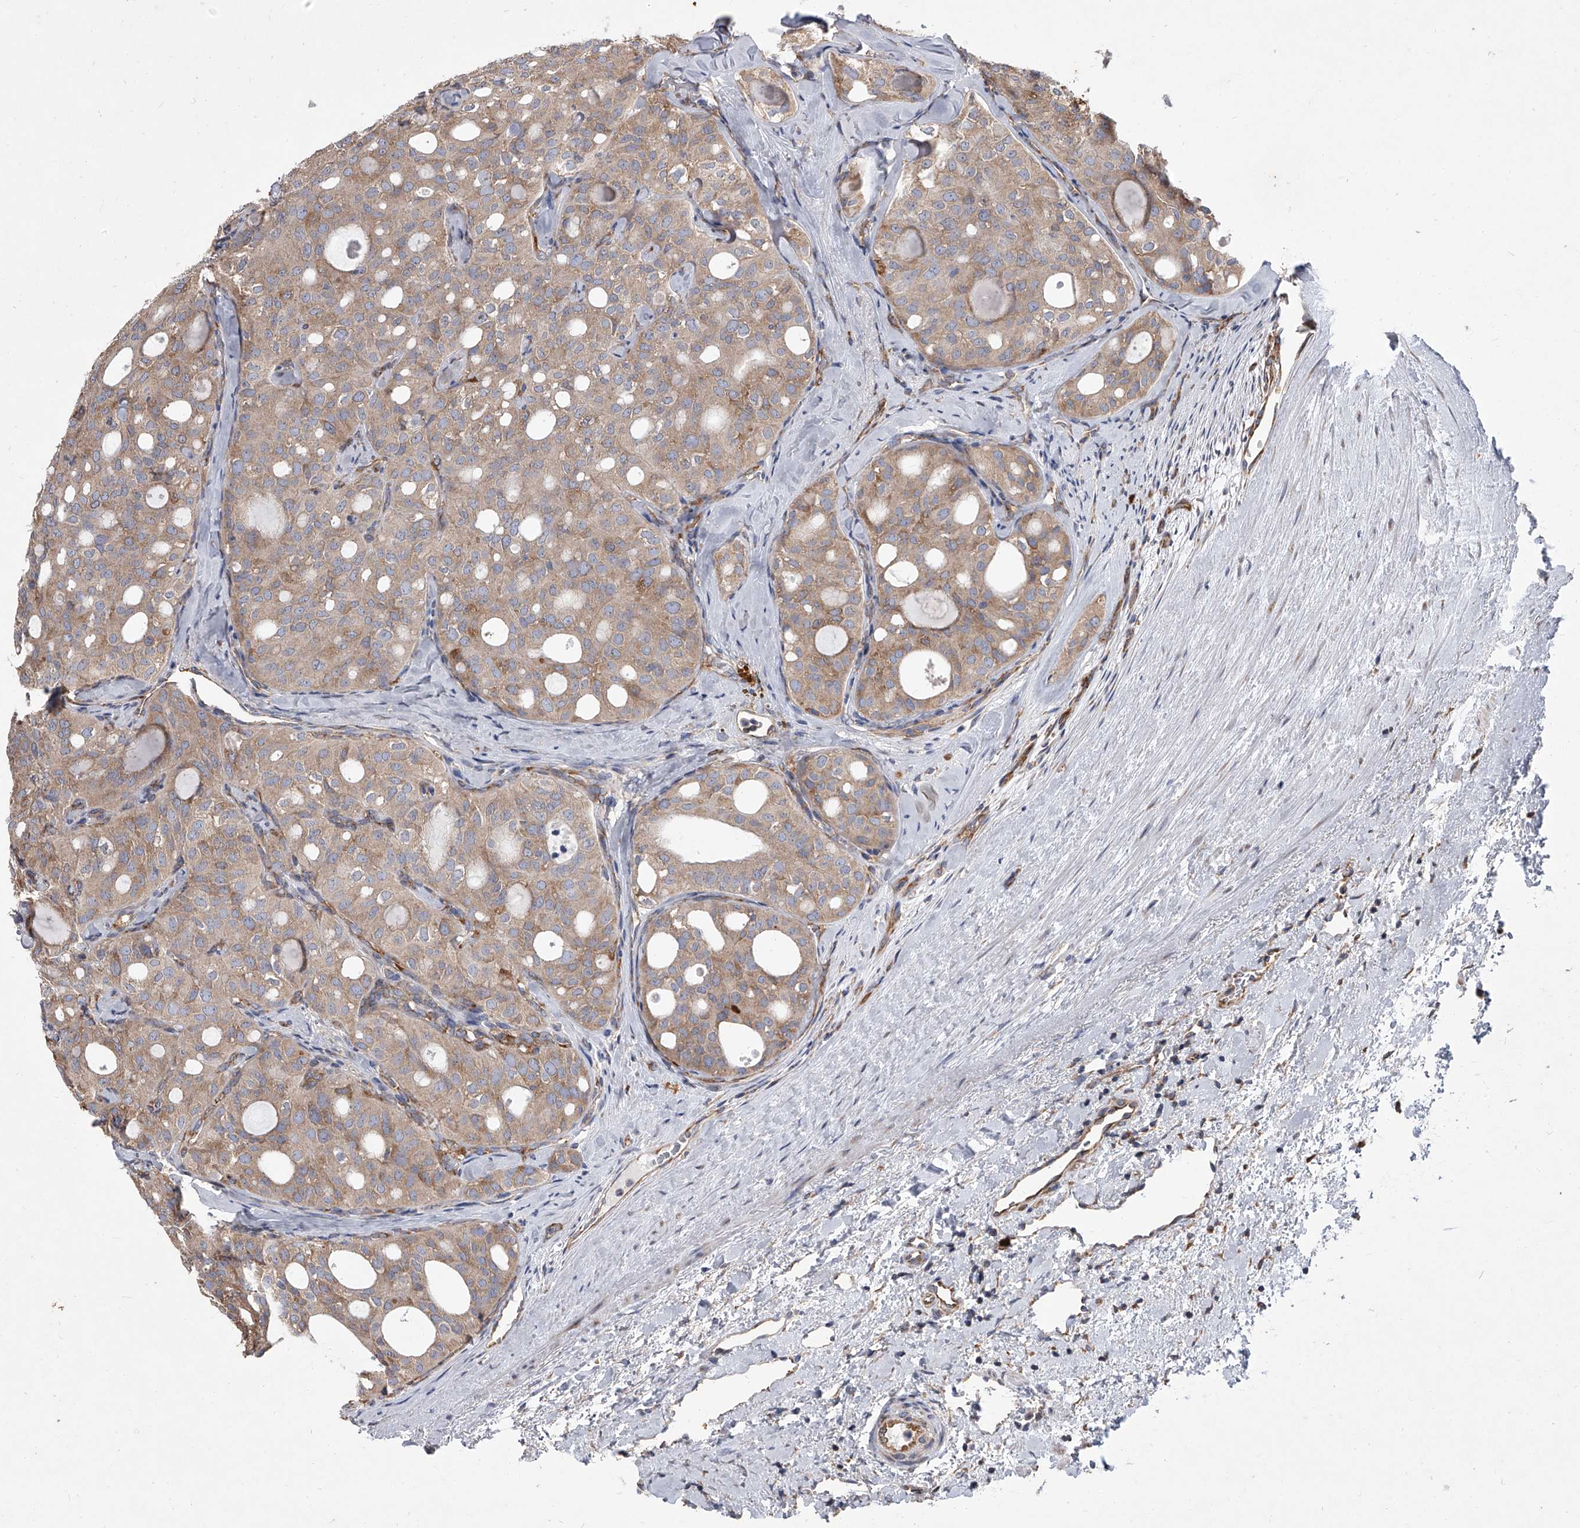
{"staining": {"intensity": "weak", "quantity": ">75%", "location": "cytoplasmic/membranous"}, "tissue": "thyroid cancer", "cell_type": "Tumor cells", "image_type": "cancer", "snomed": [{"axis": "morphology", "description": "Follicular adenoma carcinoma, NOS"}, {"axis": "topography", "description": "Thyroid gland"}], "caption": "A low amount of weak cytoplasmic/membranous positivity is appreciated in about >75% of tumor cells in follicular adenoma carcinoma (thyroid) tissue.", "gene": "EIF2S2", "patient": {"sex": "male", "age": 75}}